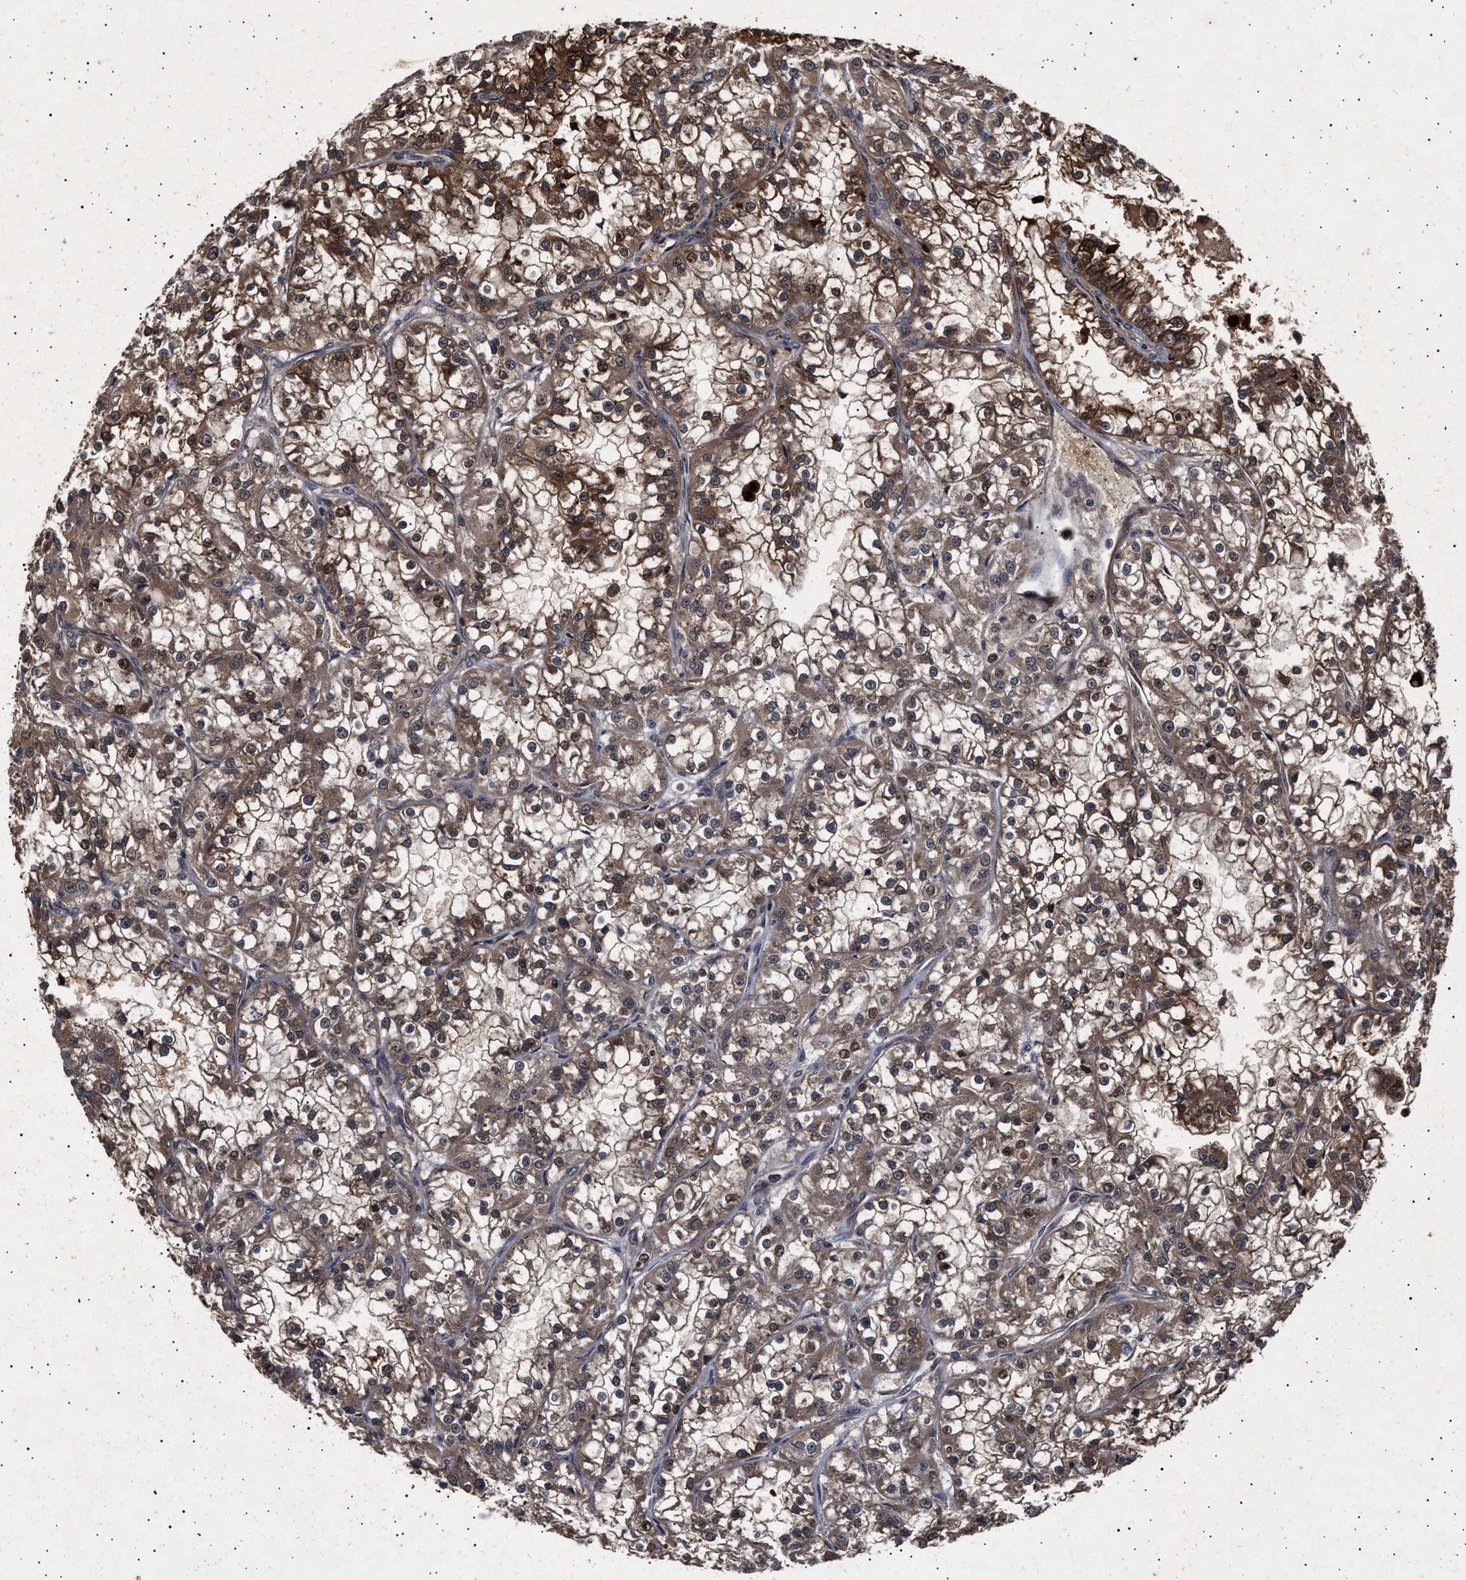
{"staining": {"intensity": "moderate", "quantity": ">75%", "location": "cytoplasmic/membranous"}, "tissue": "renal cancer", "cell_type": "Tumor cells", "image_type": "cancer", "snomed": [{"axis": "morphology", "description": "Adenocarcinoma, NOS"}, {"axis": "topography", "description": "Kidney"}], "caption": "Renal cancer (adenocarcinoma) stained with a brown dye displays moderate cytoplasmic/membranous positive positivity in about >75% of tumor cells.", "gene": "ITGB5", "patient": {"sex": "female", "age": 52}}